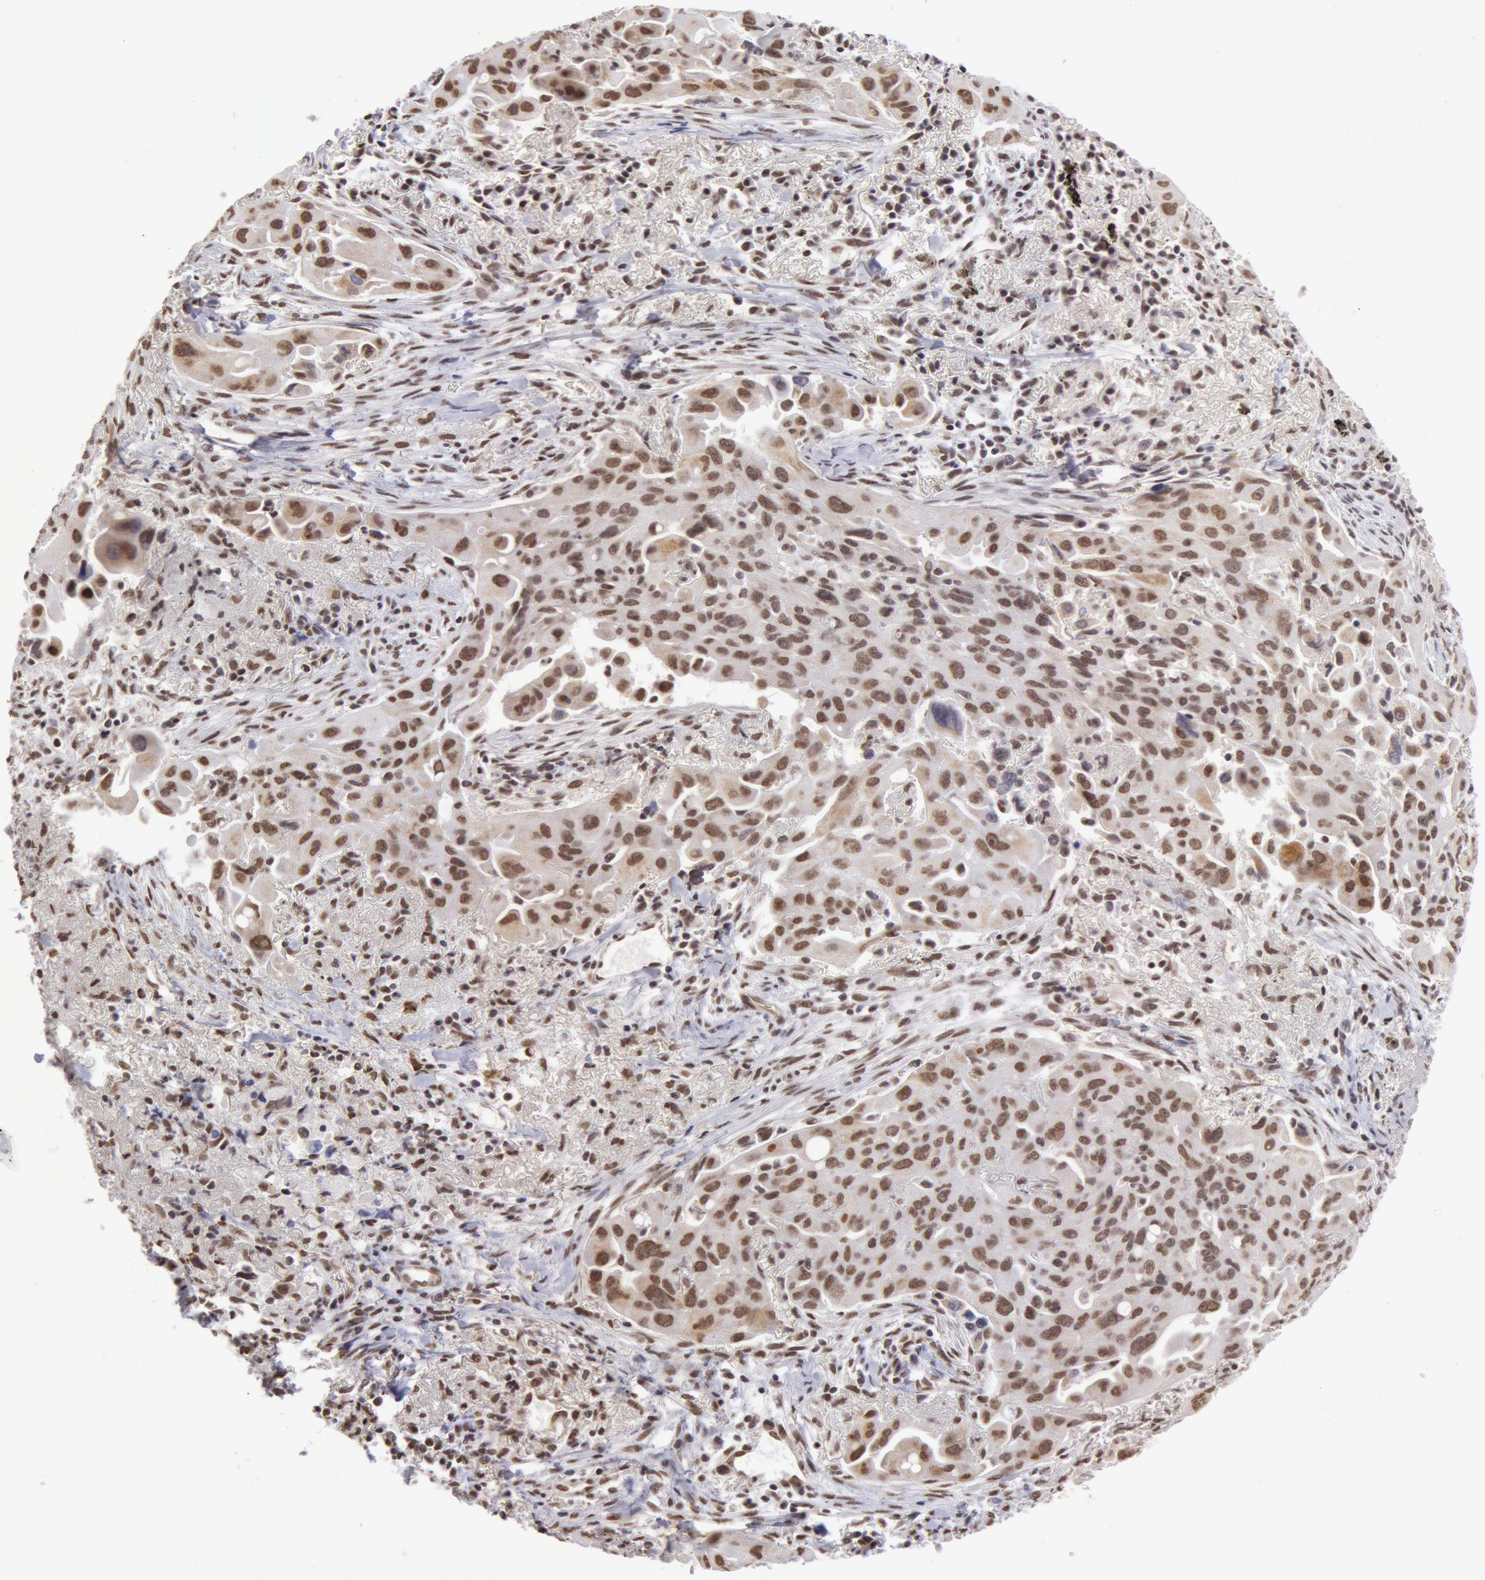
{"staining": {"intensity": "weak", "quantity": "25%-75%", "location": "nuclear"}, "tissue": "lung cancer", "cell_type": "Tumor cells", "image_type": "cancer", "snomed": [{"axis": "morphology", "description": "Adenocarcinoma, NOS"}, {"axis": "topography", "description": "Lung"}], "caption": "The photomicrograph displays immunohistochemical staining of lung cancer. There is weak nuclear expression is identified in about 25%-75% of tumor cells.", "gene": "VRTN", "patient": {"sex": "male", "age": 68}}